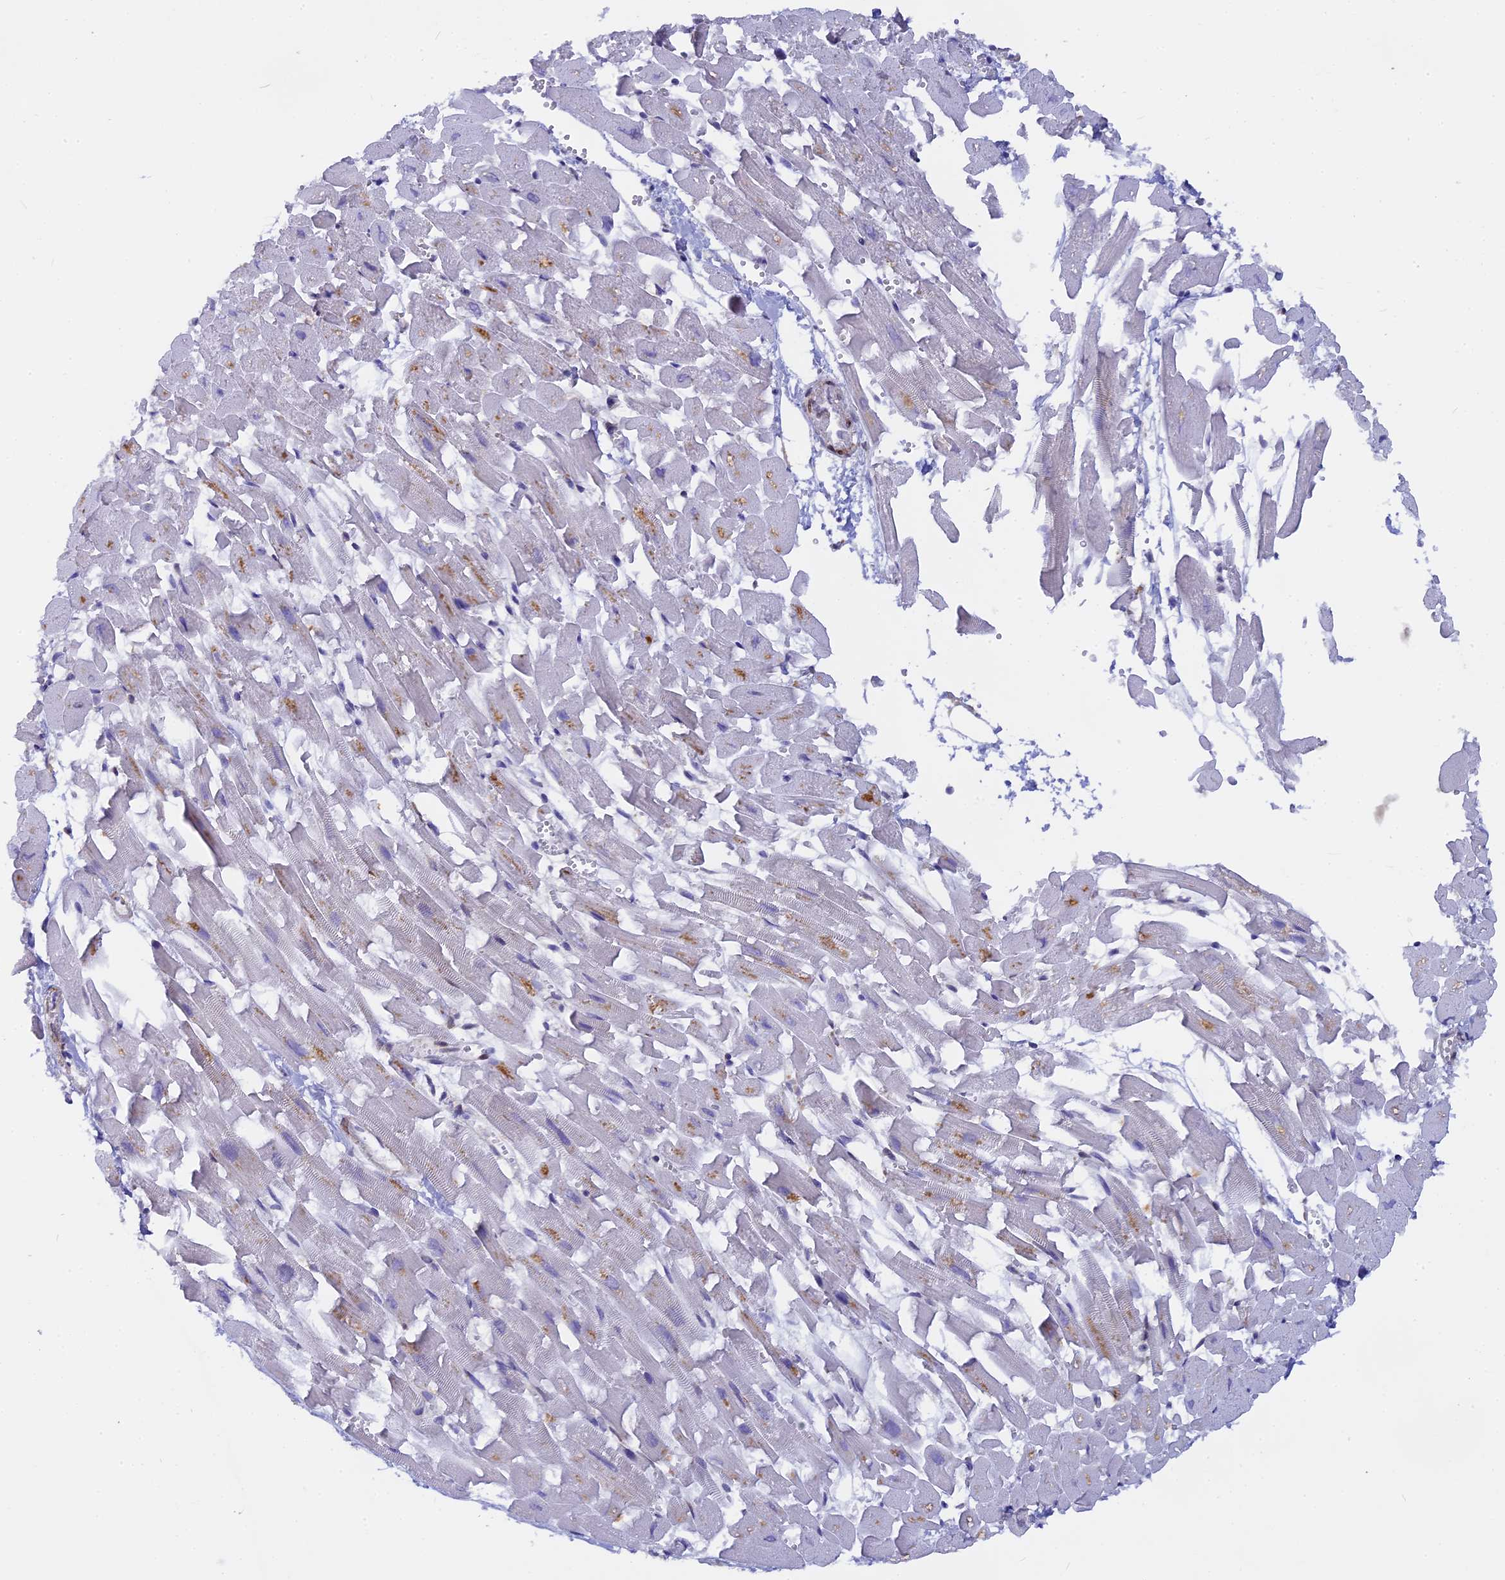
{"staining": {"intensity": "moderate", "quantity": "<25%", "location": "cytoplasmic/membranous"}, "tissue": "heart muscle", "cell_type": "Cardiomyocytes", "image_type": "normal", "snomed": [{"axis": "morphology", "description": "Normal tissue, NOS"}, {"axis": "topography", "description": "Heart"}], "caption": "Immunohistochemistry (IHC) photomicrograph of benign heart muscle stained for a protein (brown), which displays low levels of moderate cytoplasmic/membranous positivity in about <25% of cardiomyocytes.", "gene": "TLCD1", "patient": {"sex": "female", "age": 64}}